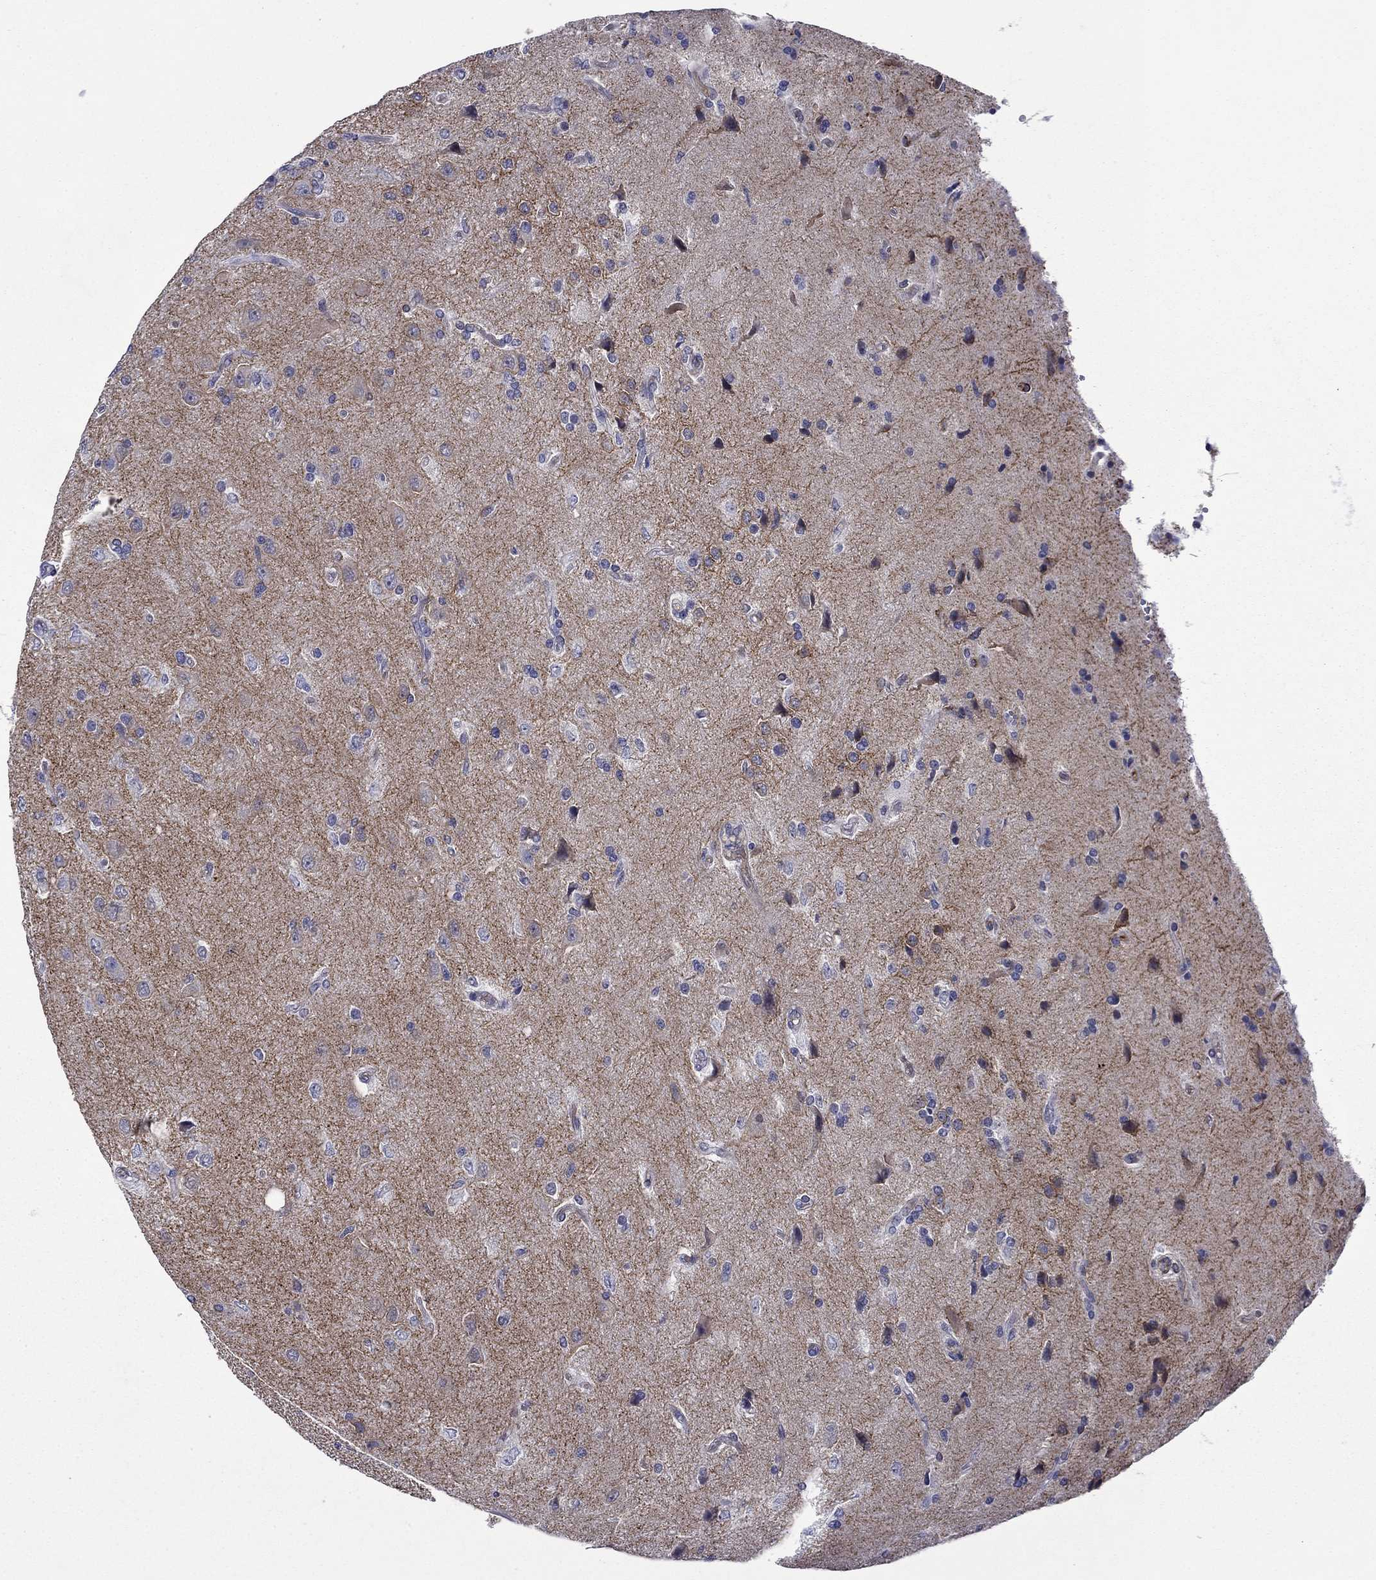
{"staining": {"intensity": "moderate", "quantity": "25%-75%", "location": "cytoplasmic/membranous"}, "tissue": "glioma", "cell_type": "Tumor cells", "image_type": "cancer", "snomed": [{"axis": "morphology", "description": "Glioma, malignant, High grade"}, {"axis": "topography", "description": "Brain"}], "caption": "Immunohistochemistry (IHC) image of neoplastic tissue: human glioma stained using immunohistochemistry exhibits medium levels of moderate protein expression localized specifically in the cytoplasmic/membranous of tumor cells, appearing as a cytoplasmic/membranous brown color.", "gene": "LMO7", "patient": {"sex": "male", "age": 56}}